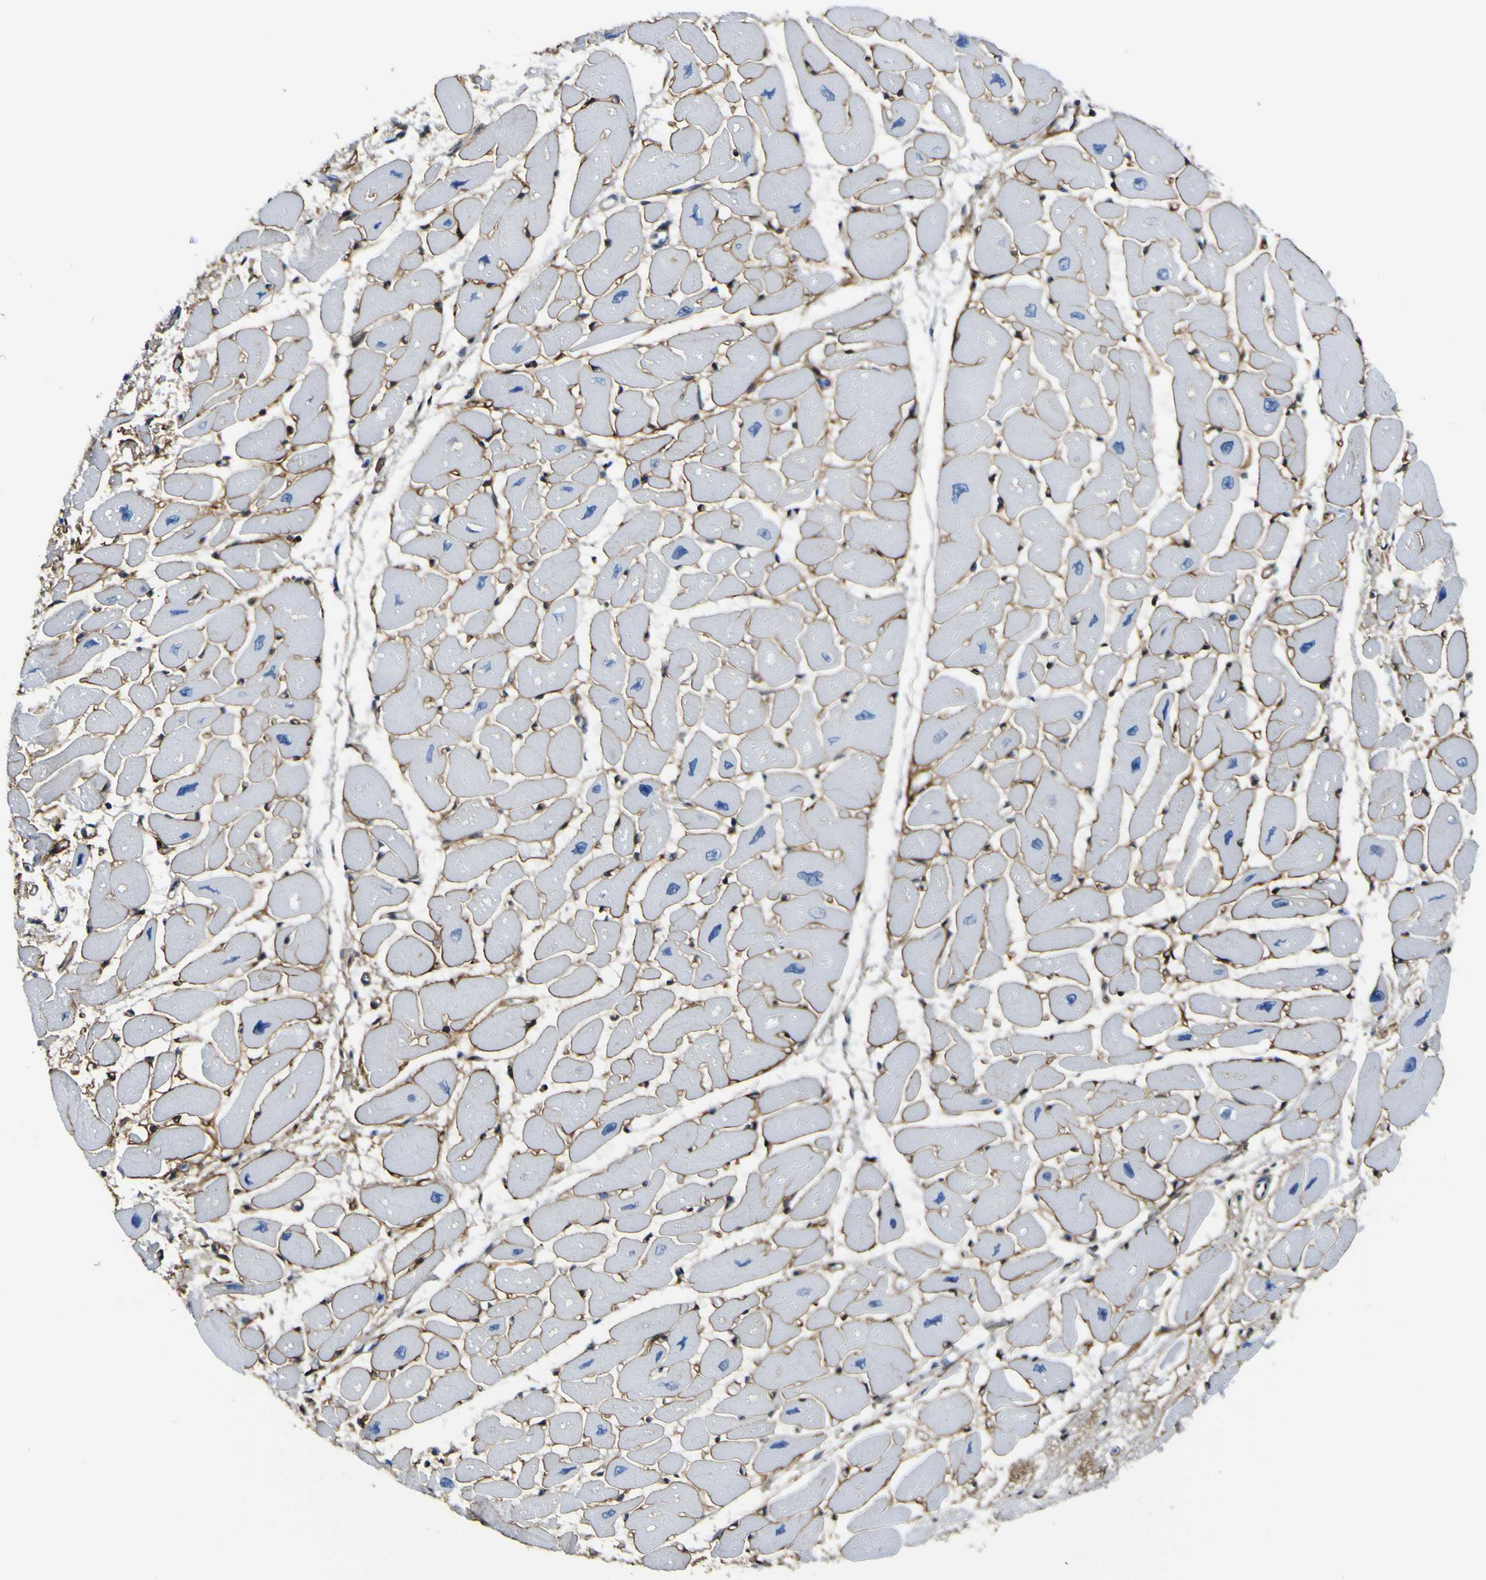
{"staining": {"intensity": "moderate", "quantity": ">75%", "location": "cytoplasmic/membranous"}, "tissue": "heart muscle", "cell_type": "Cardiomyocytes", "image_type": "normal", "snomed": [{"axis": "morphology", "description": "Normal tissue, NOS"}, {"axis": "topography", "description": "Heart"}], "caption": "Immunohistochemistry (IHC) micrograph of unremarkable human heart muscle stained for a protein (brown), which demonstrates medium levels of moderate cytoplasmic/membranous staining in approximately >75% of cardiomyocytes.", "gene": "LRRN1", "patient": {"sex": "female", "age": 54}}